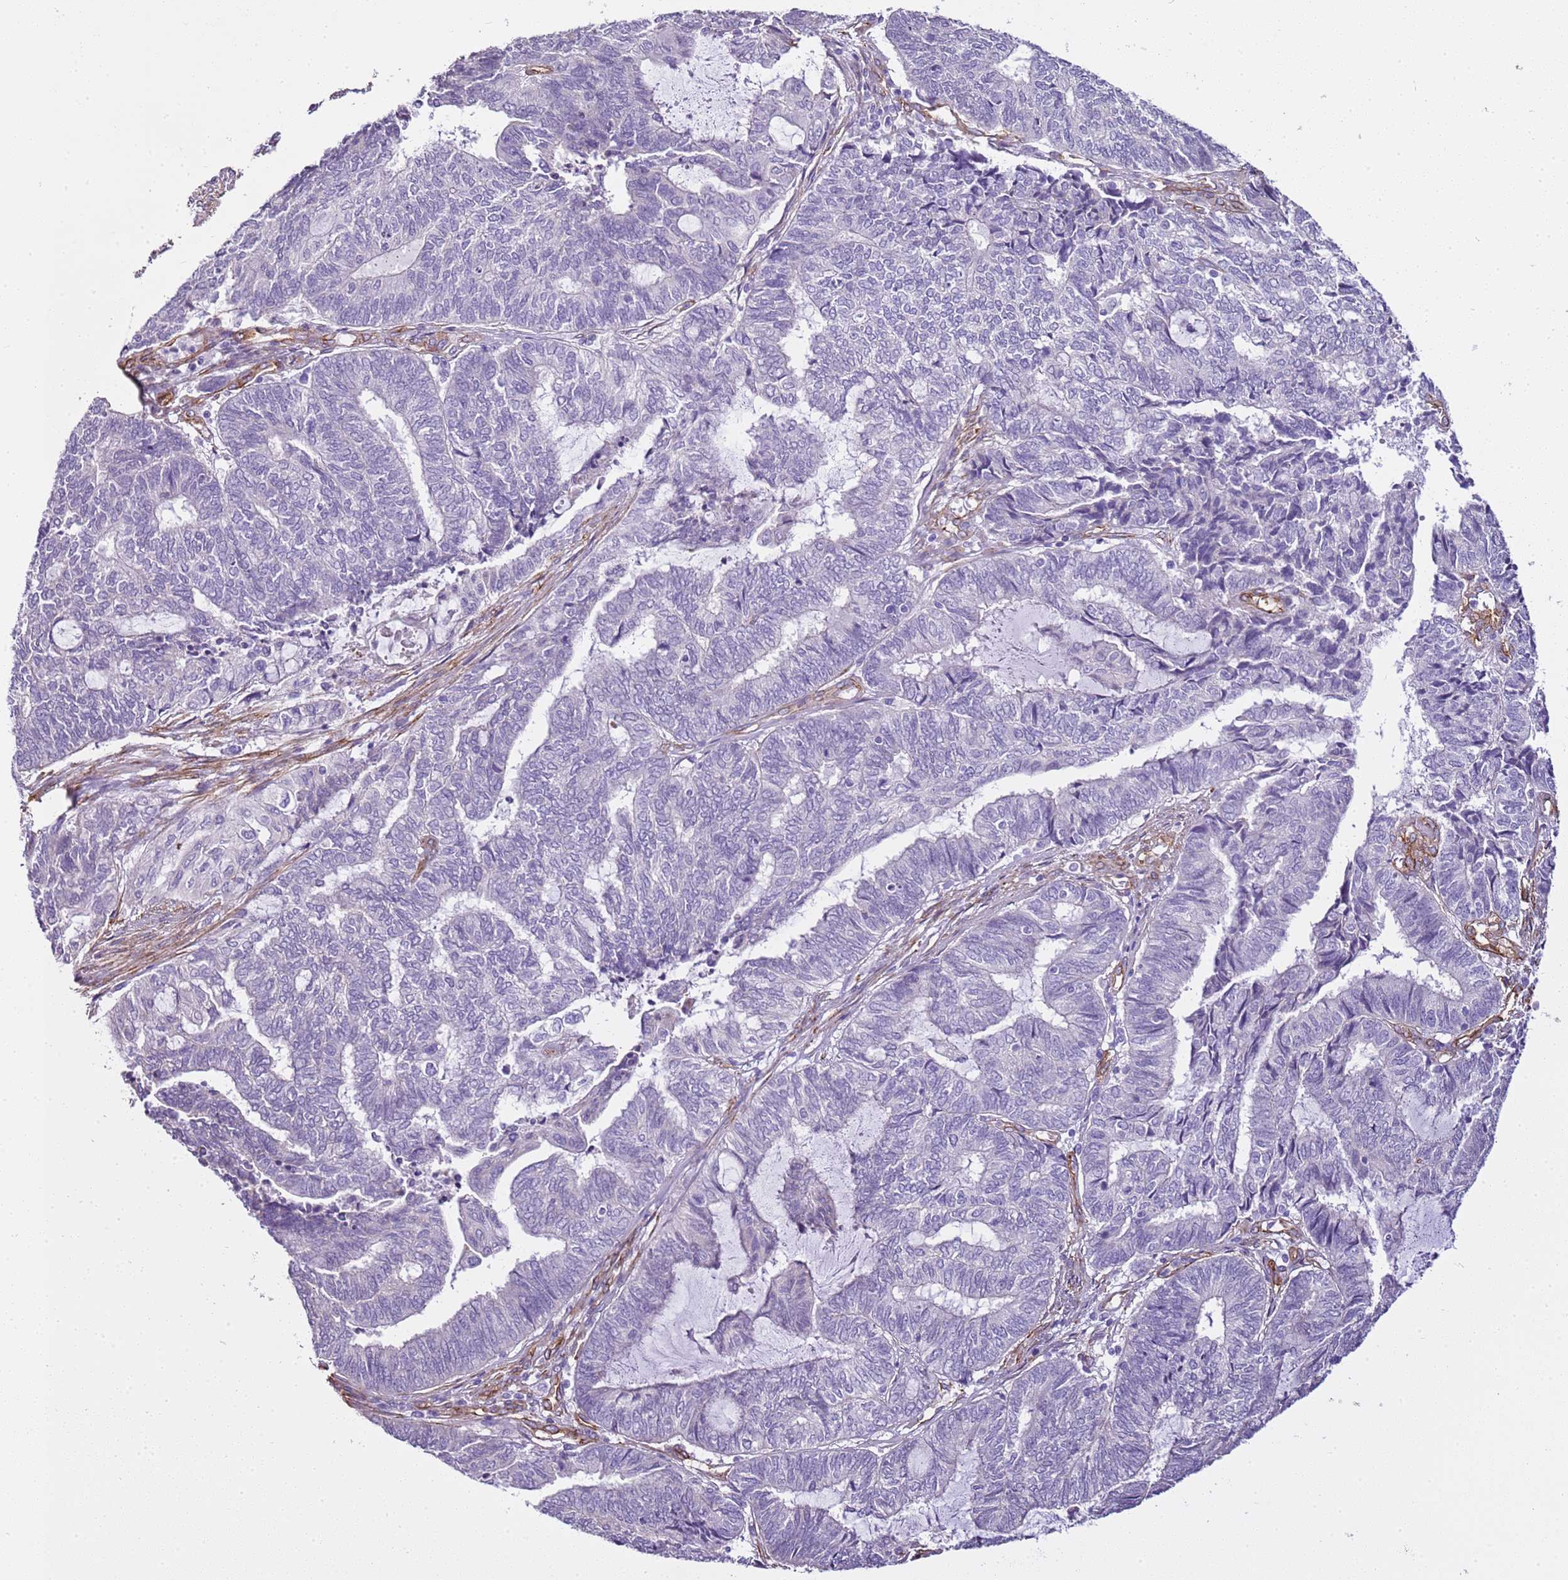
{"staining": {"intensity": "negative", "quantity": "none", "location": "none"}, "tissue": "endometrial cancer", "cell_type": "Tumor cells", "image_type": "cancer", "snomed": [{"axis": "morphology", "description": "Adenocarcinoma, NOS"}, {"axis": "topography", "description": "Uterus"}, {"axis": "topography", "description": "Endometrium"}], "caption": "The IHC photomicrograph has no significant positivity in tumor cells of endometrial cancer (adenocarcinoma) tissue. The staining is performed using DAB (3,3'-diaminobenzidine) brown chromogen with nuclei counter-stained in using hematoxylin.", "gene": "CTDSPL", "patient": {"sex": "female", "age": 70}}